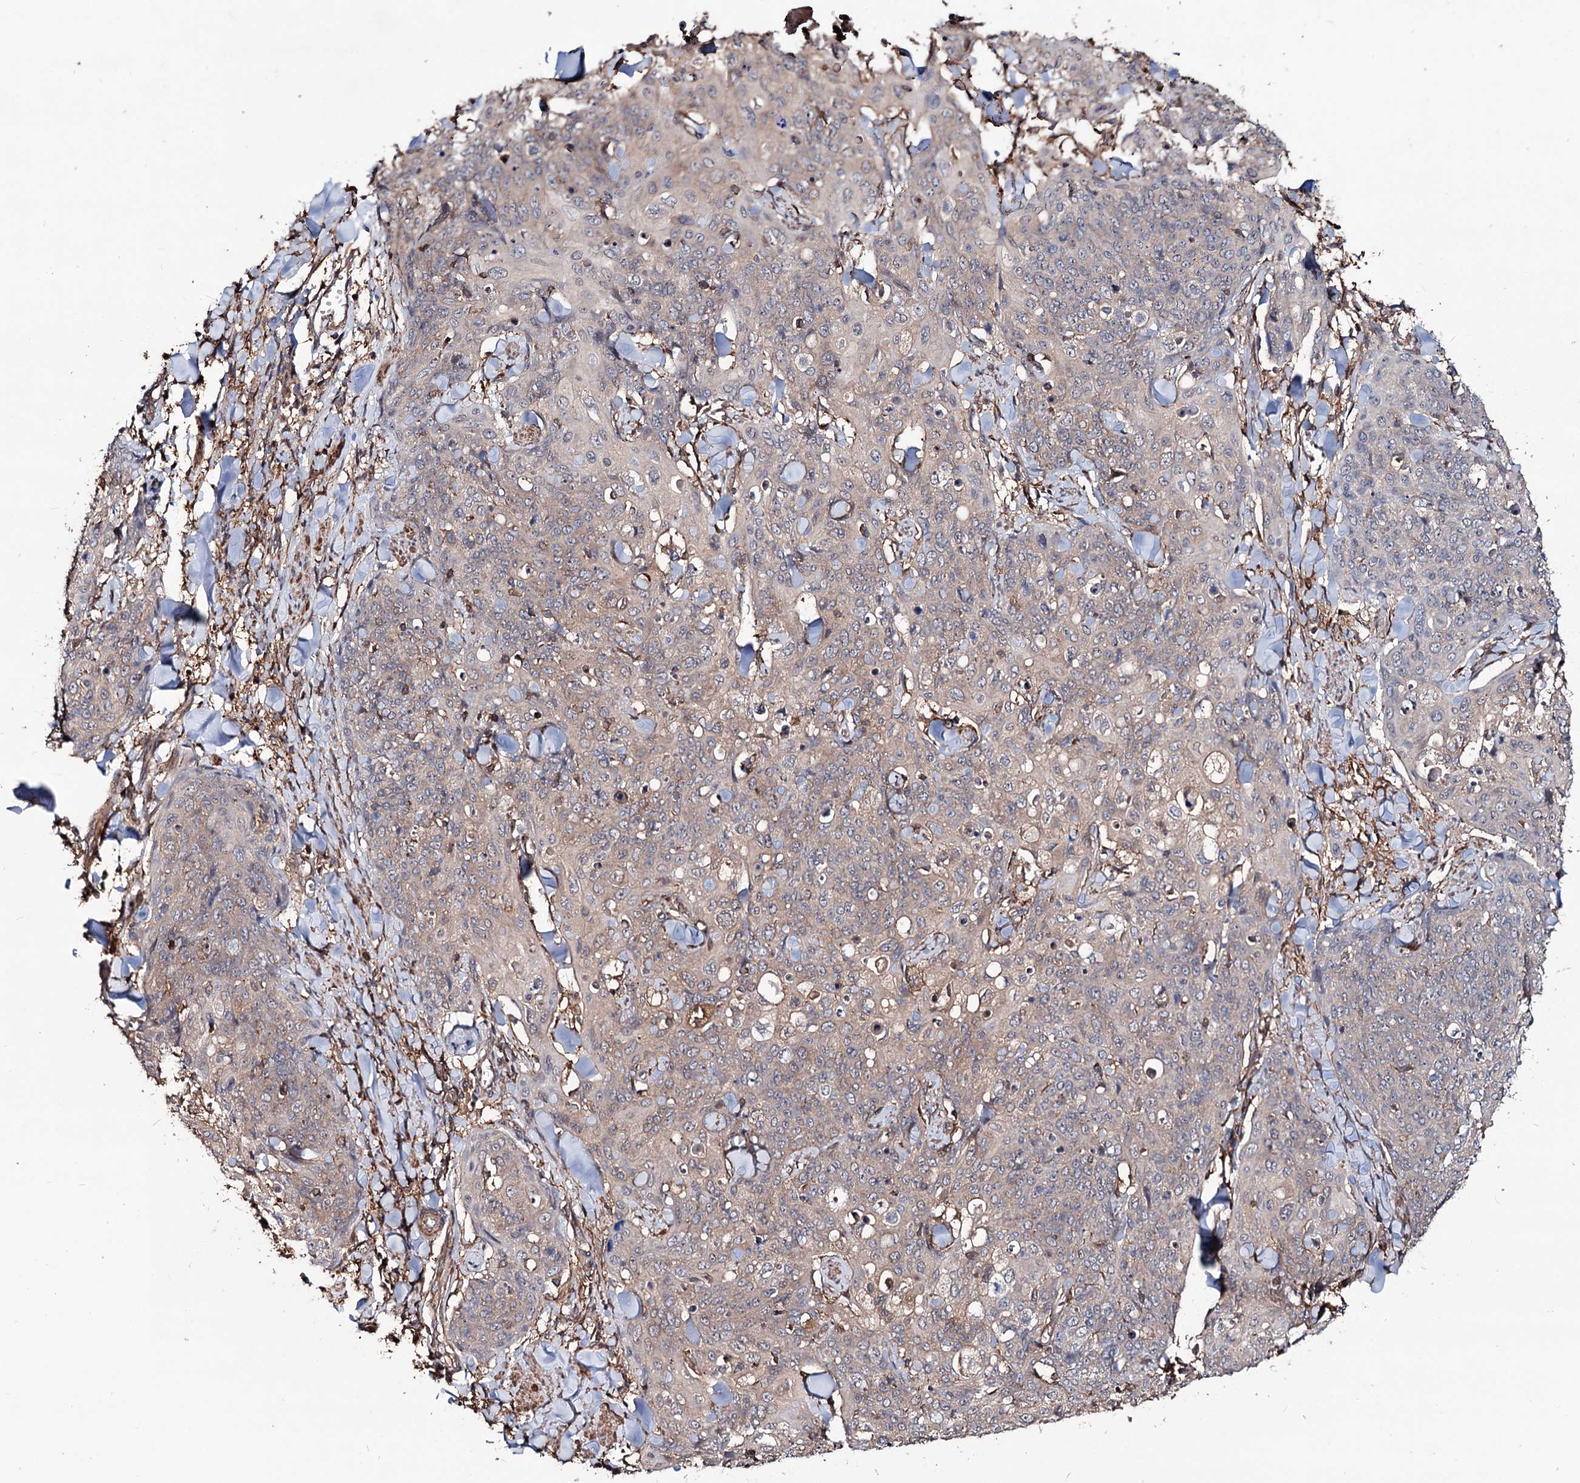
{"staining": {"intensity": "negative", "quantity": "none", "location": "none"}, "tissue": "skin cancer", "cell_type": "Tumor cells", "image_type": "cancer", "snomed": [{"axis": "morphology", "description": "Squamous cell carcinoma, NOS"}, {"axis": "topography", "description": "Skin"}, {"axis": "topography", "description": "Vulva"}], "caption": "A micrograph of squamous cell carcinoma (skin) stained for a protein shows no brown staining in tumor cells. (DAB (3,3'-diaminobenzidine) immunohistochemistry (IHC), high magnification).", "gene": "GRIP1", "patient": {"sex": "female", "age": 85}}